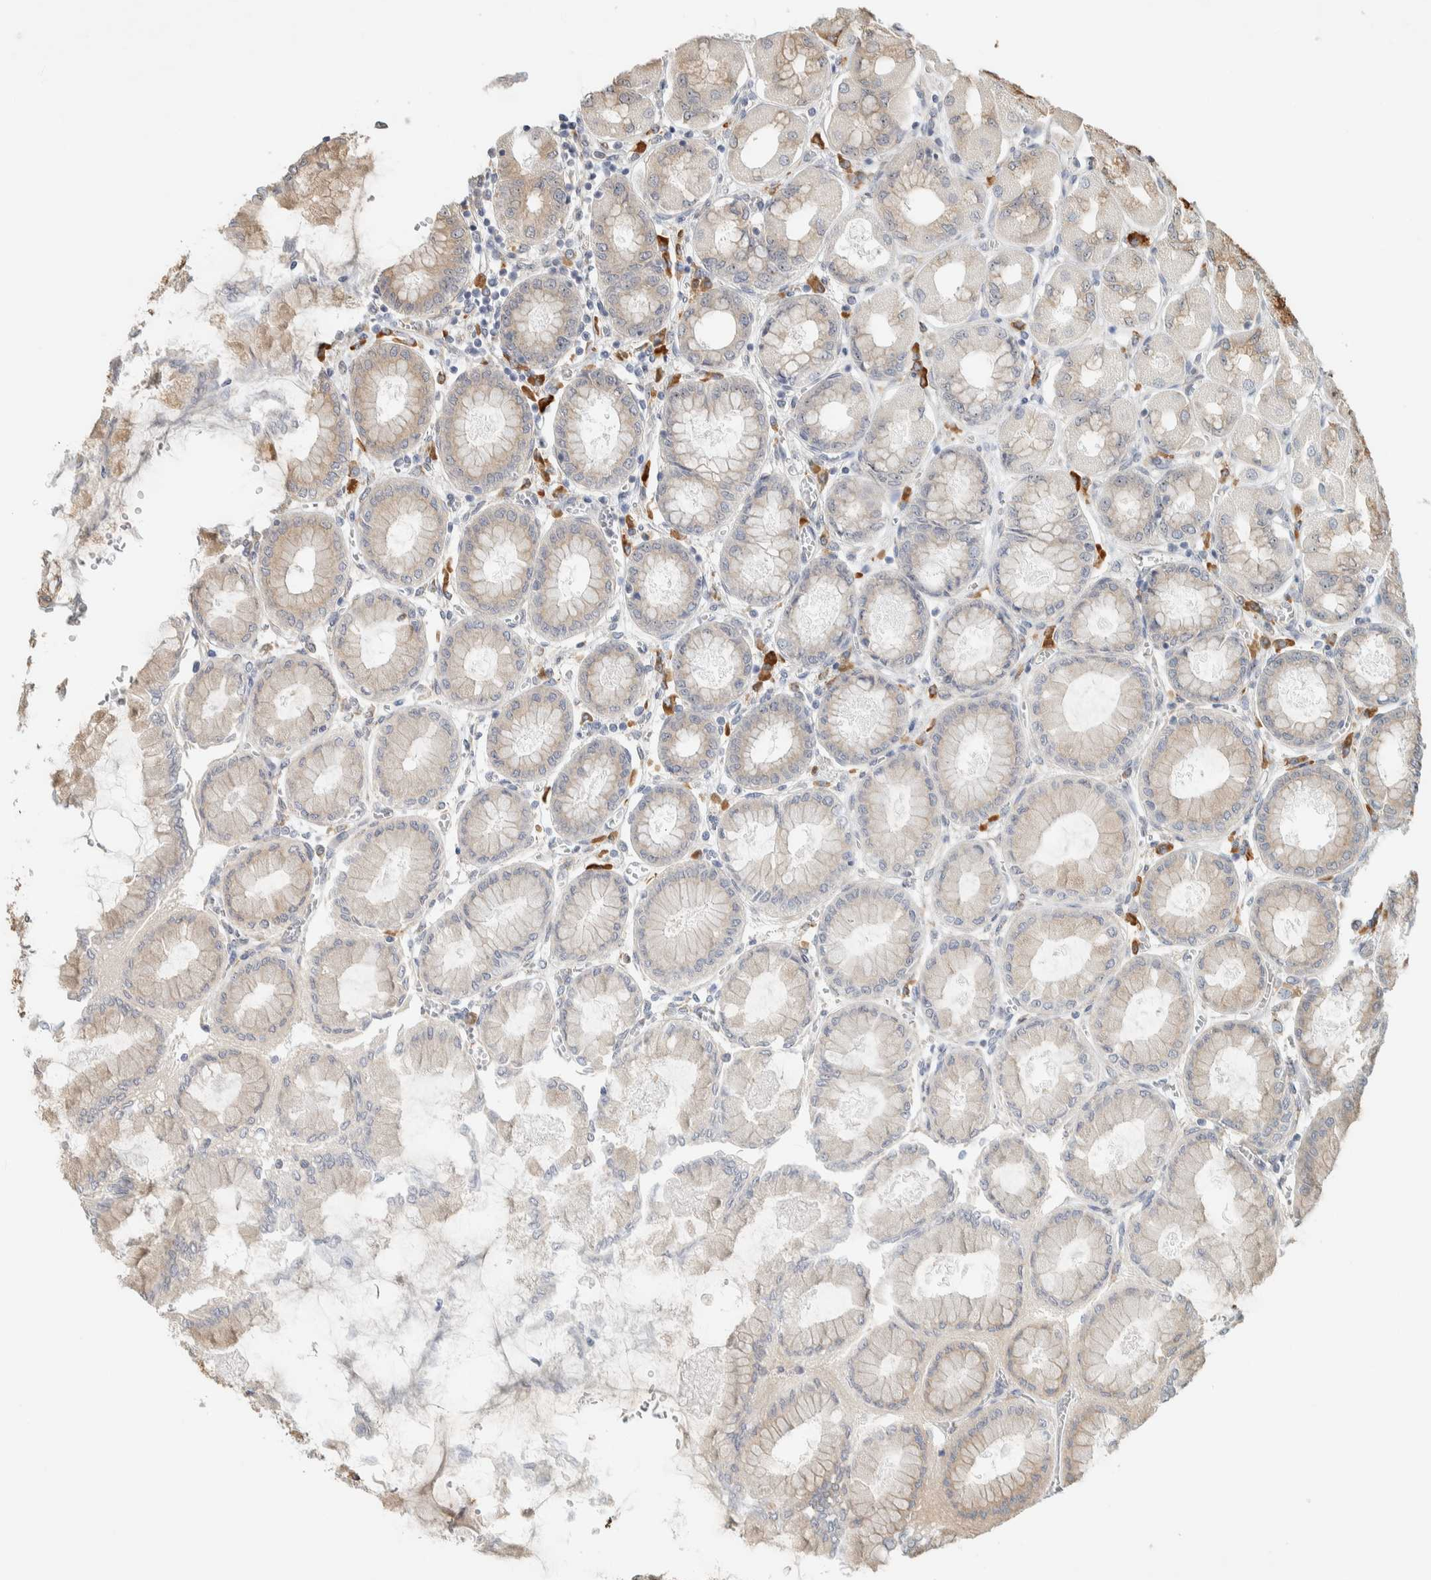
{"staining": {"intensity": "weak", "quantity": "25%-75%", "location": "cytoplasmic/membranous"}, "tissue": "stomach", "cell_type": "Glandular cells", "image_type": "normal", "snomed": [{"axis": "morphology", "description": "Normal tissue, NOS"}, {"axis": "topography", "description": "Stomach, upper"}], "caption": "This micrograph shows IHC staining of normal human stomach, with low weak cytoplasmic/membranous staining in about 25%-75% of glandular cells.", "gene": "KLHL40", "patient": {"sex": "female", "age": 56}}